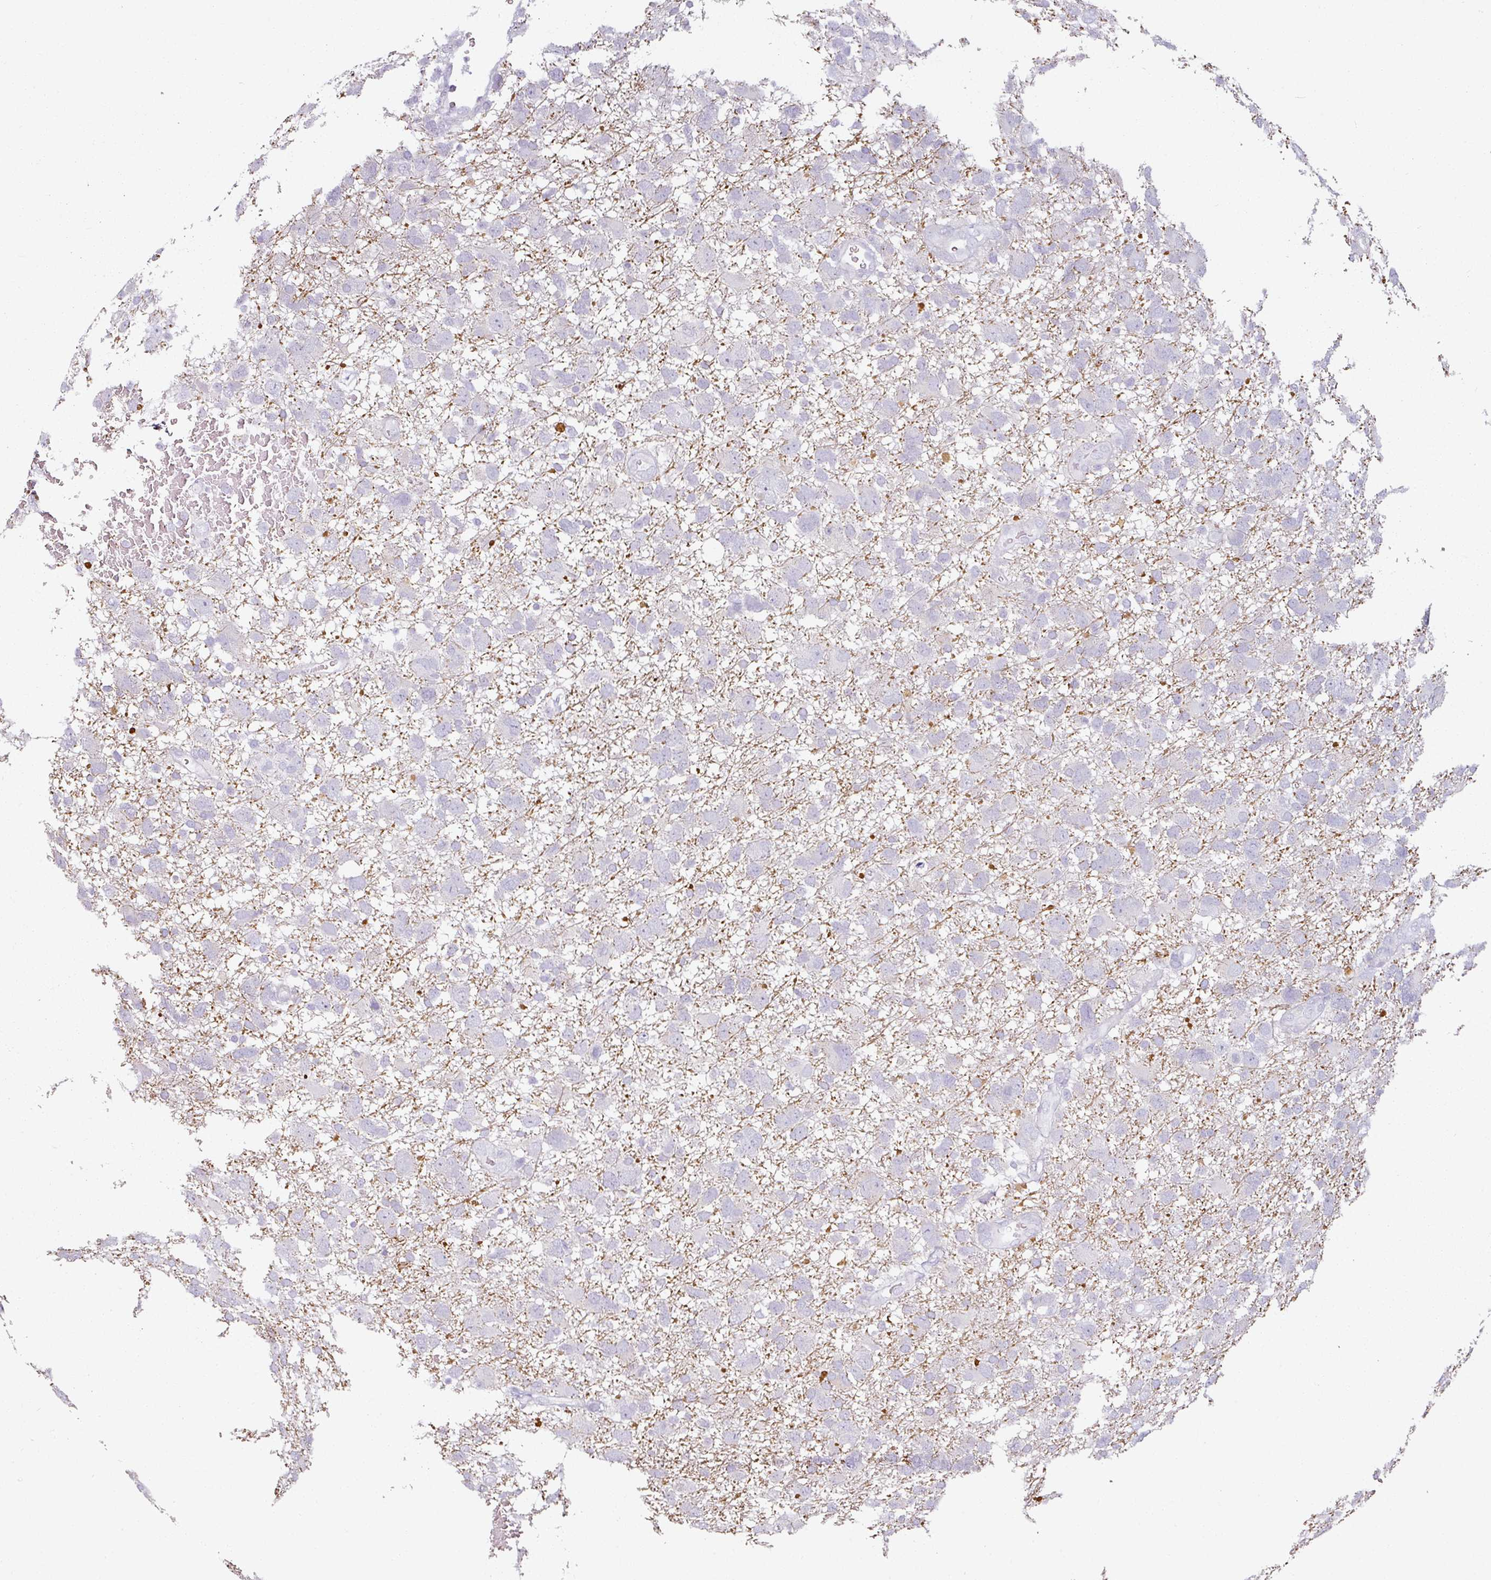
{"staining": {"intensity": "negative", "quantity": "none", "location": "none"}, "tissue": "glioma", "cell_type": "Tumor cells", "image_type": "cancer", "snomed": [{"axis": "morphology", "description": "Glioma, malignant, High grade"}, {"axis": "topography", "description": "Brain"}], "caption": "IHC micrograph of neoplastic tissue: human high-grade glioma (malignant) stained with DAB (3,3'-diaminobenzidine) displays no significant protein positivity in tumor cells.", "gene": "CAP2", "patient": {"sex": "male", "age": 61}}